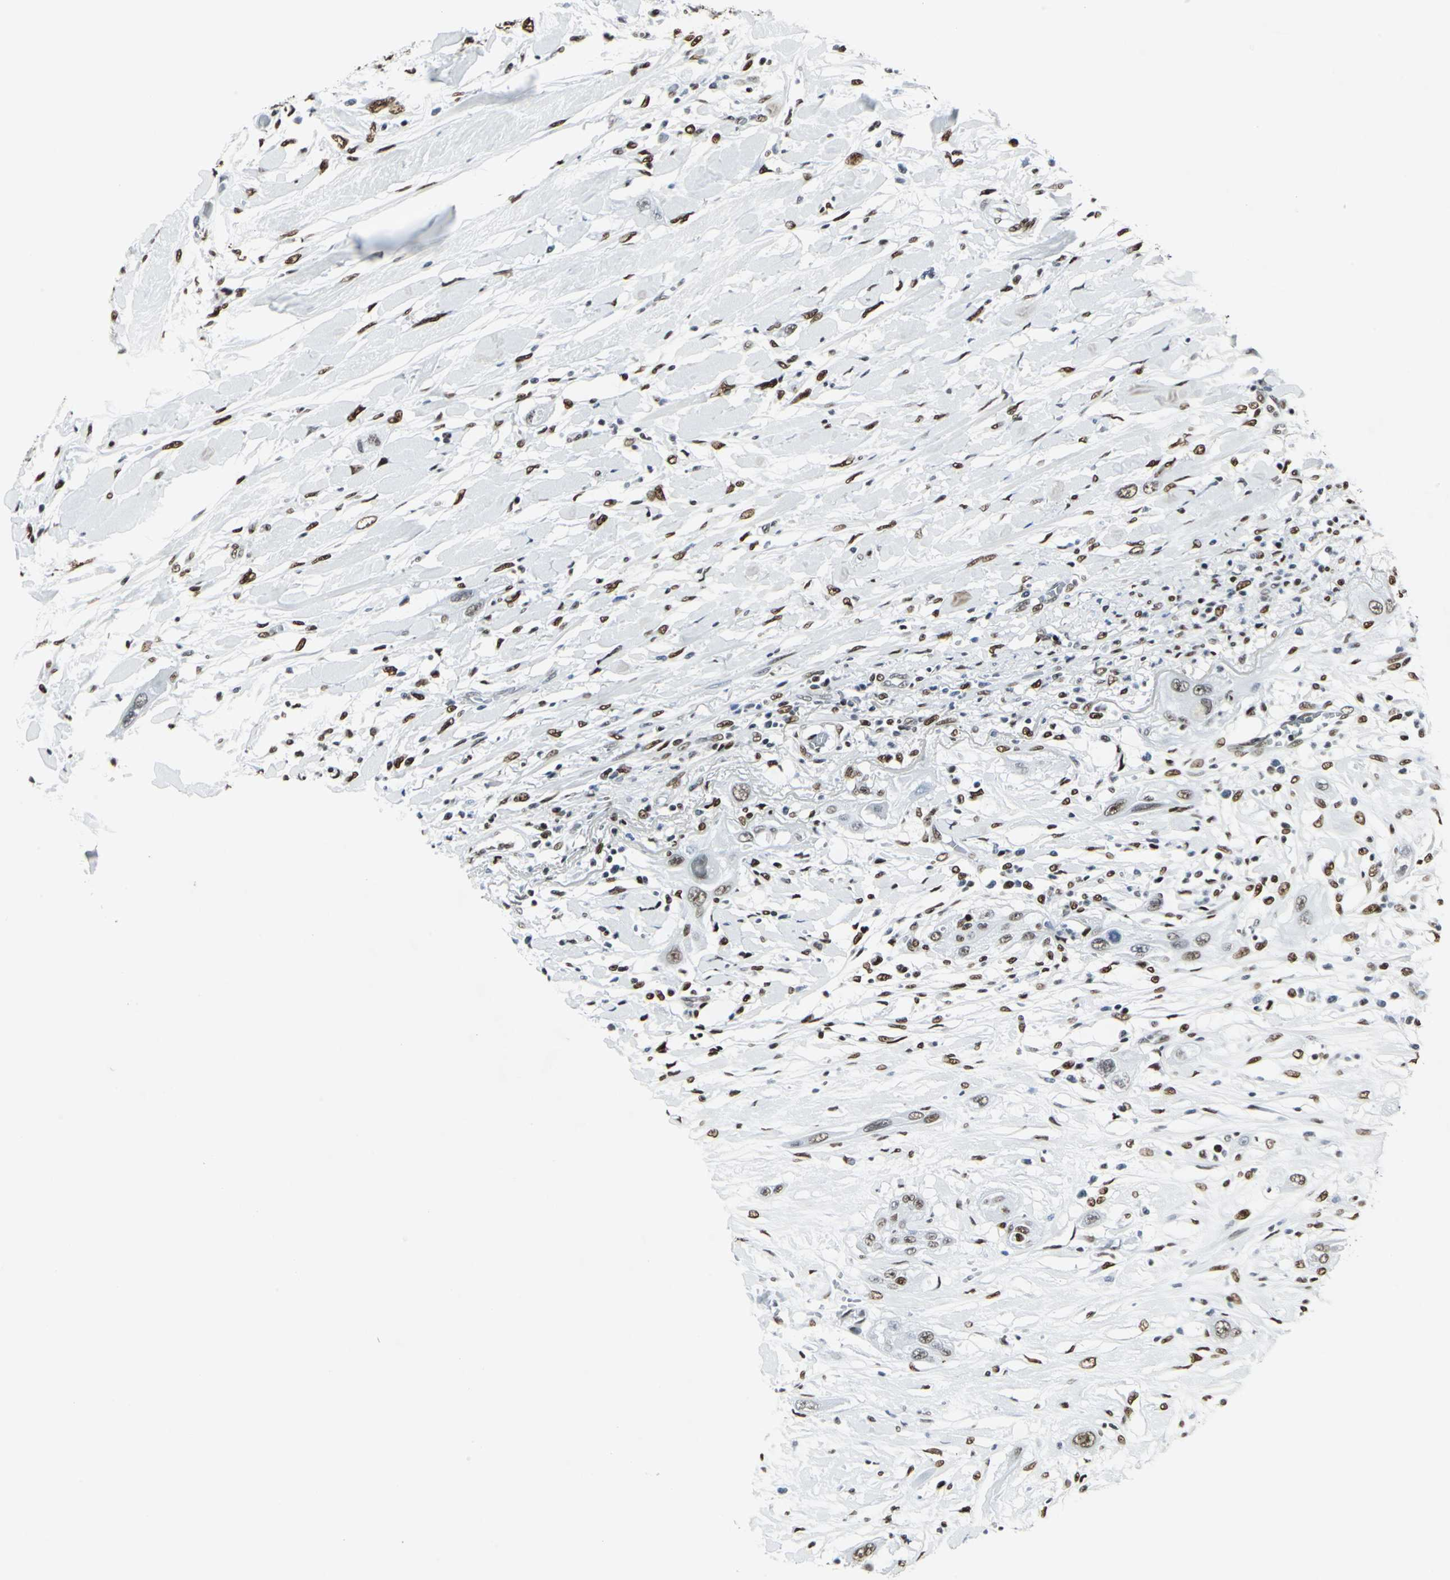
{"staining": {"intensity": "moderate", "quantity": ">75%", "location": "nuclear"}, "tissue": "lung cancer", "cell_type": "Tumor cells", "image_type": "cancer", "snomed": [{"axis": "morphology", "description": "Squamous cell carcinoma, NOS"}, {"axis": "topography", "description": "Lung"}], "caption": "Protein staining reveals moderate nuclear positivity in approximately >75% of tumor cells in lung squamous cell carcinoma.", "gene": "HDAC2", "patient": {"sex": "female", "age": 47}}